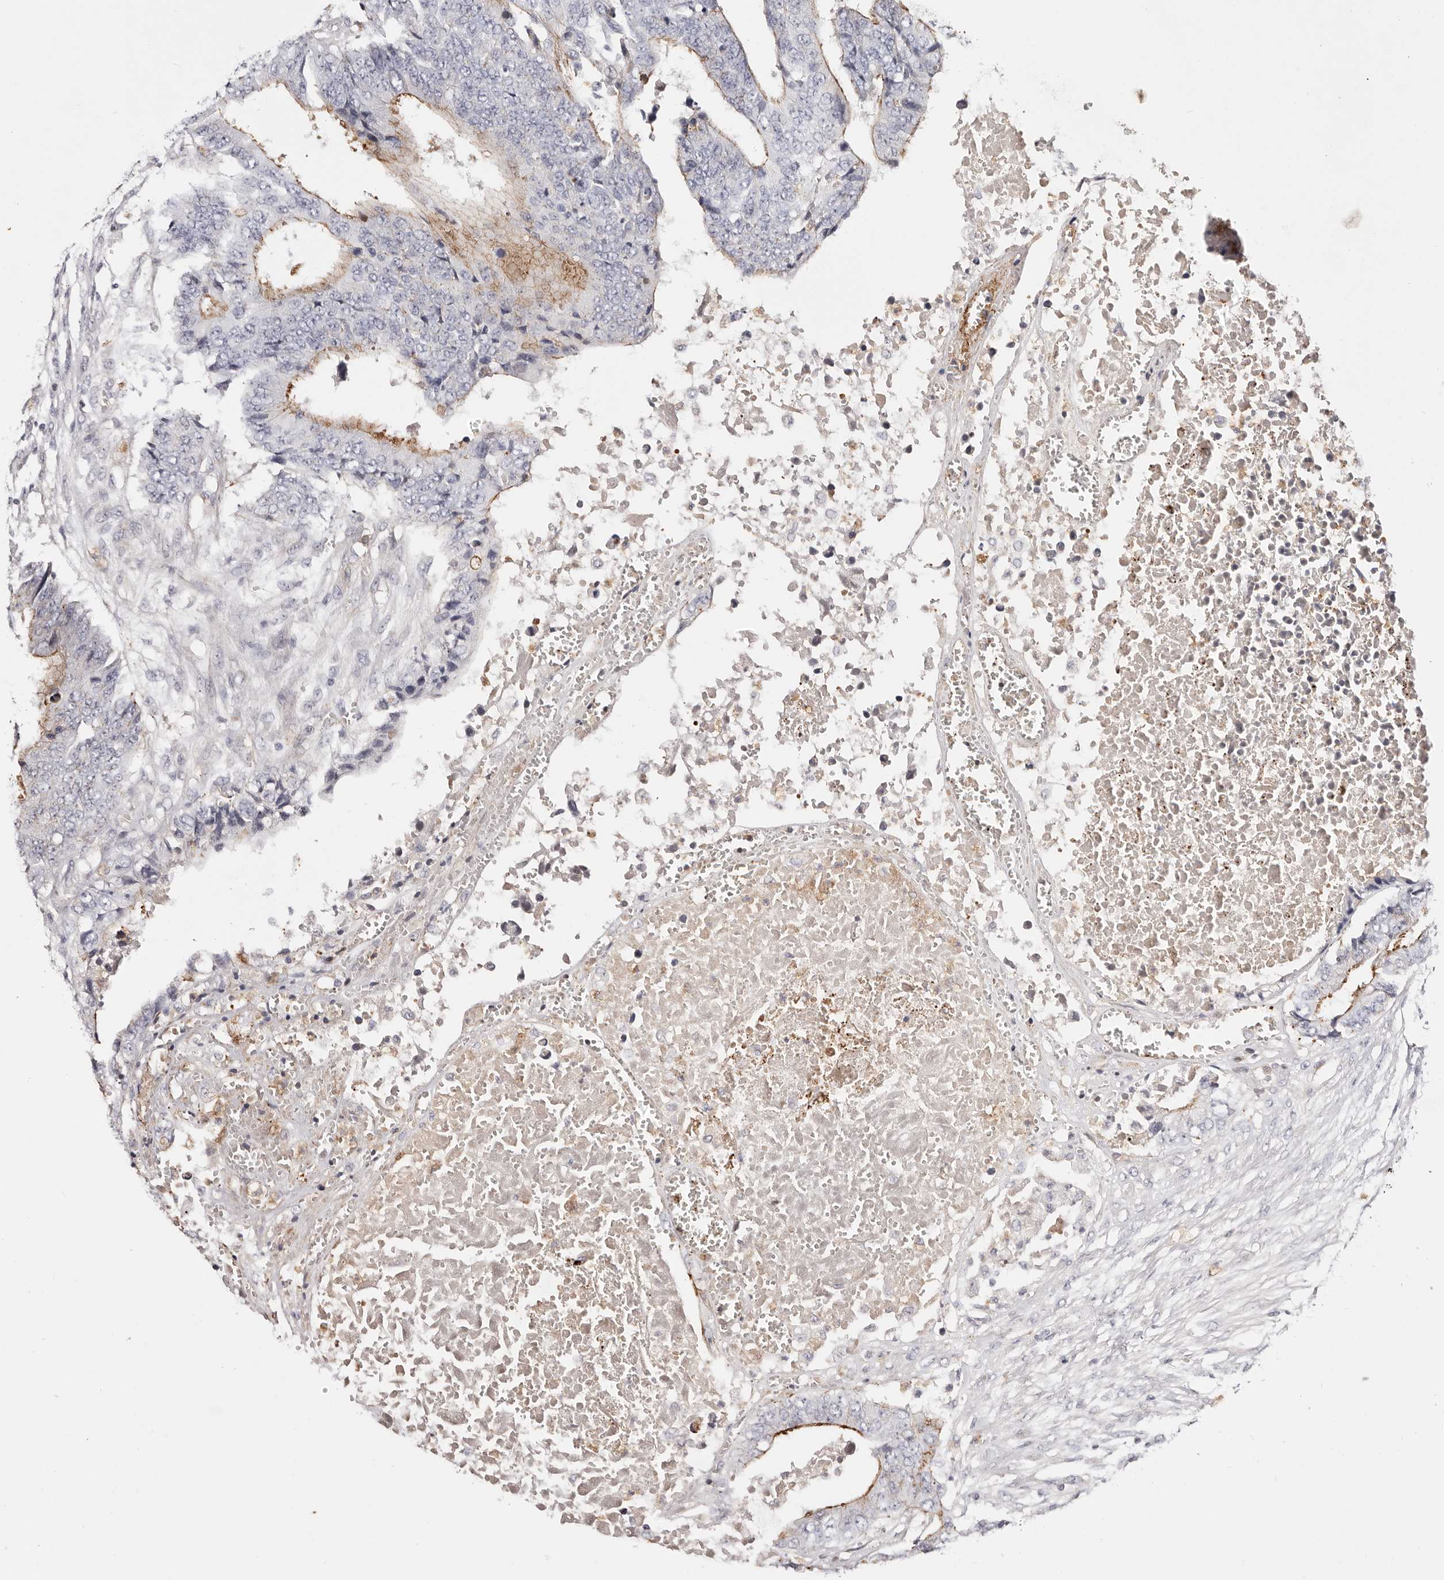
{"staining": {"intensity": "moderate", "quantity": "<25%", "location": "cytoplasmic/membranous"}, "tissue": "colorectal cancer", "cell_type": "Tumor cells", "image_type": "cancer", "snomed": [{"axis": "morphology", "description": "Adenocarcinoma, NOS"}, {"axis": "topography", "description": "Rectum"}], "caption": "Immunohistochemistry histopathology image of neoplastic tissue: human colorectal adenocarcinoma stained using immunohistochemistry (IHC) displays low levels of moderate protein expression localized specifically in the cytoplasmic/membranous of tumor cells, appearing as a cytoplasmic/membranous brown color.", "gene": "SLC35B2", "patient": {"sex": "male", "age": 84}}